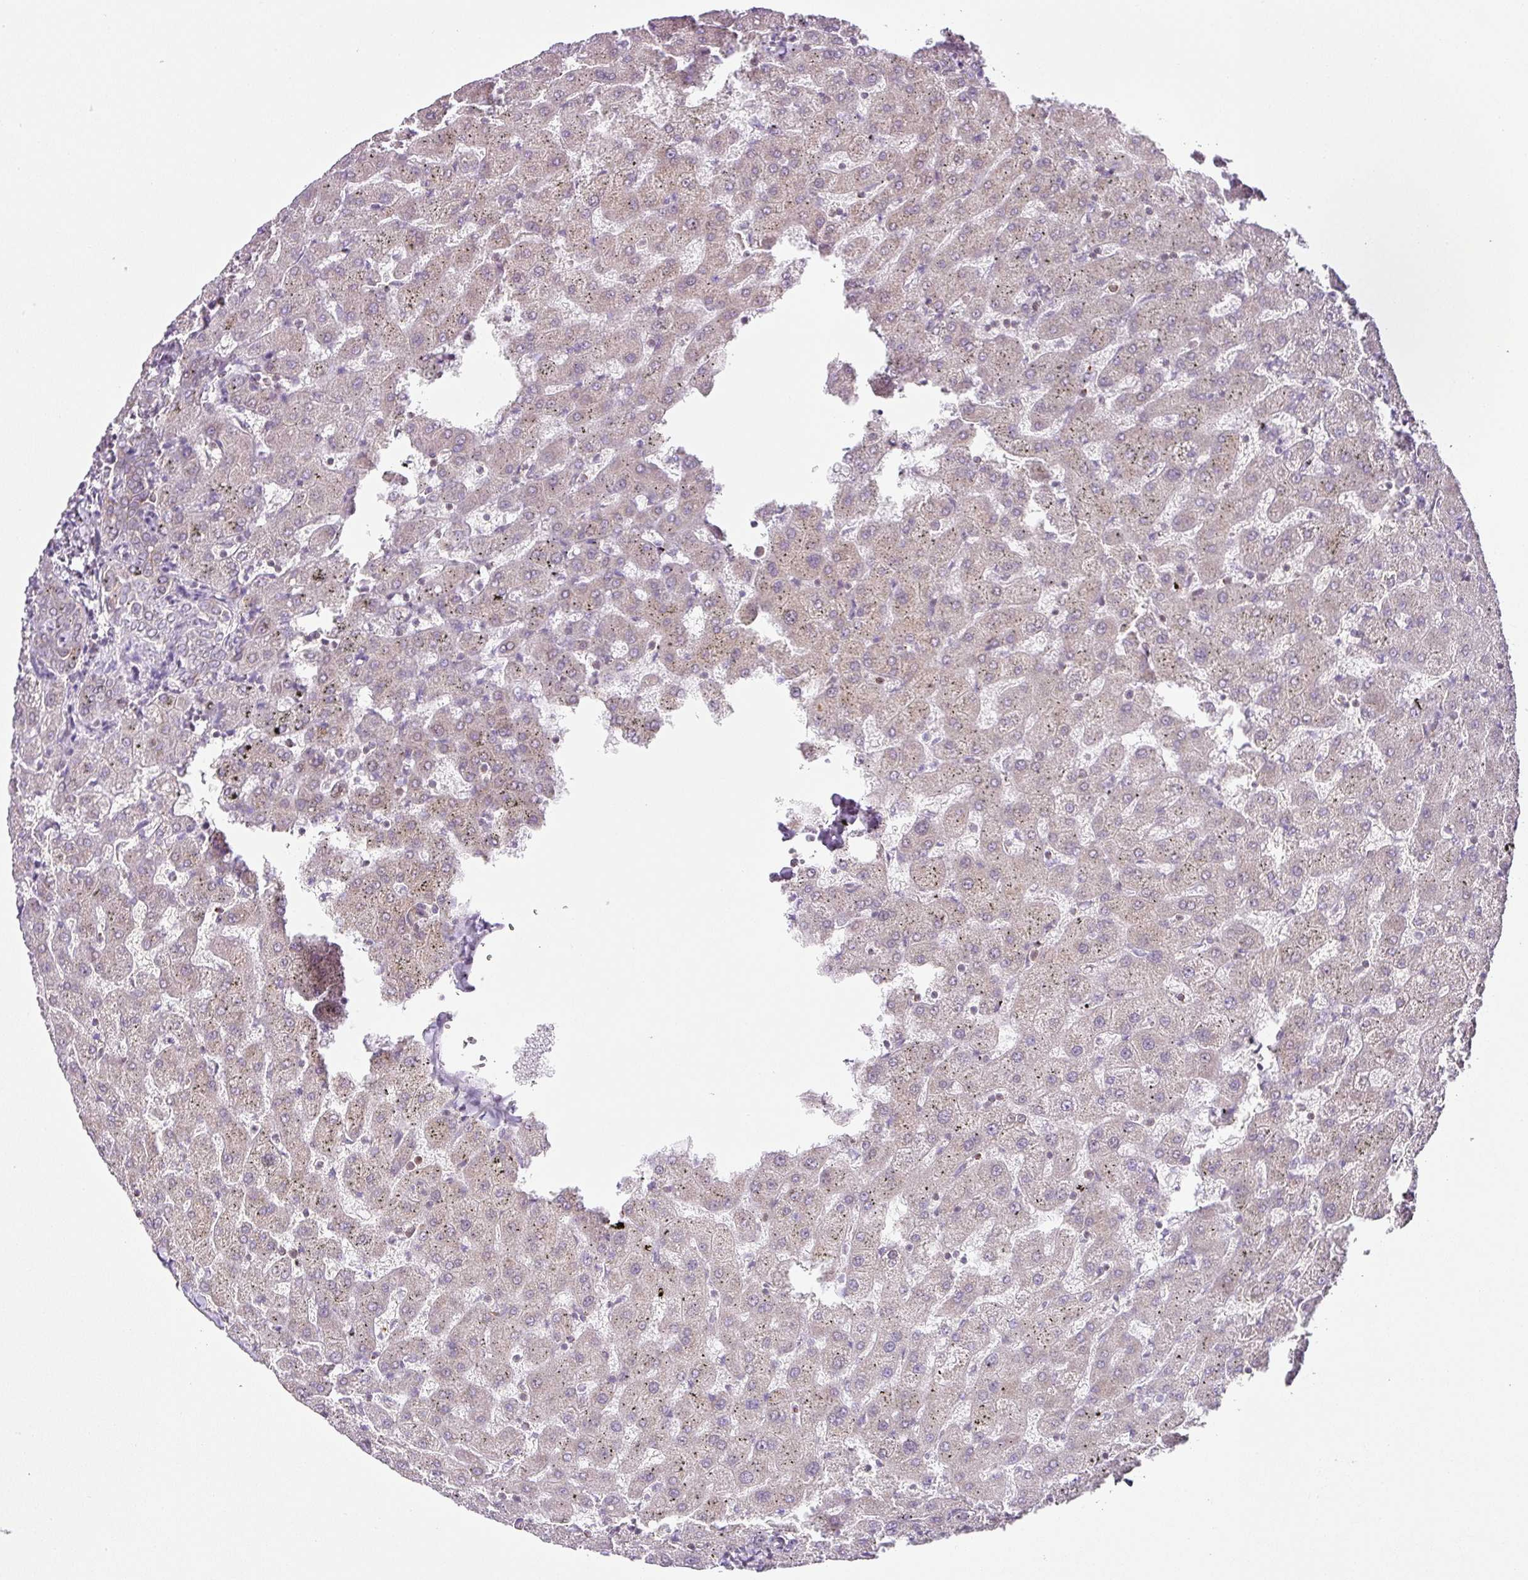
{"staining": {"intensity": "weak", "quantity": "<25%", "location": "nuclear"}, "tissue": "liver", "cell_type": "Cholangiocytes", "image_type": "normal", "snomed": [{"axis": "morphology", "description": "Normal tissue, NOS"}, {"axis": "topography", "description": "Liver"}], "caption": "Image shows no significant protein staining in cholangiocytes of benign liver. (Immunohistochemistry (ihc), brightfield microscopy, high magnification).", "gene": "FAM32A", "patient": {"sex": "female", "age": 63}}